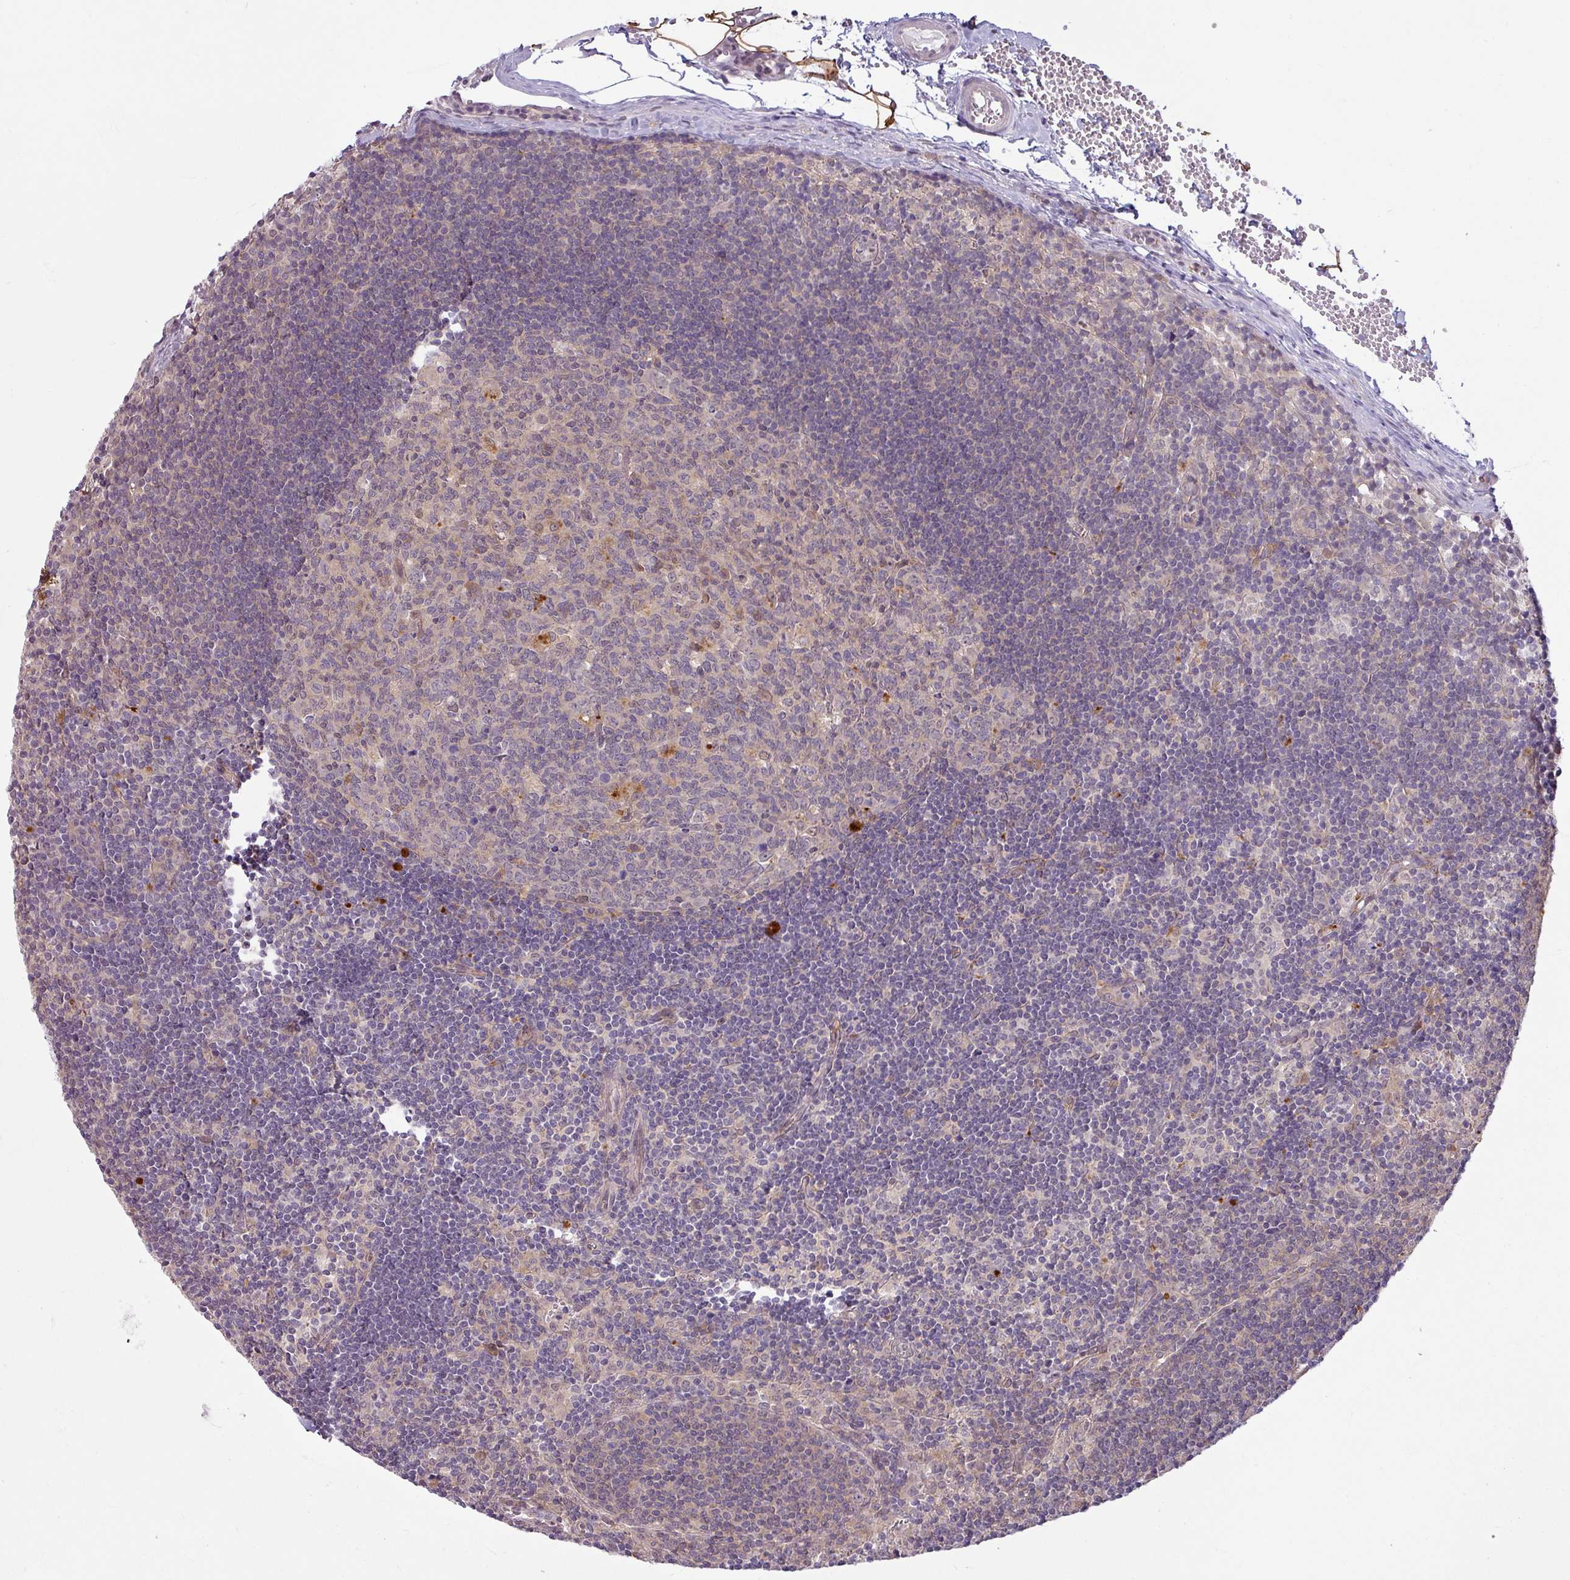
{"staining": {"intensity": "moderate", "quantity": "<25%", "location": "cytoplasmic/membranous"}, "tissue": "lymph node", "cell_type": "Germinal center cells", "image_type": "normal", "snomed": [{"axis": "morphology", "description": "Normal tissue, NOS"}, {"axis": "topography", "description": "Lymph node"}], "caption": "Immunohistochemistry (IHC) (DAB (3,3'-diaminobenzidine)) staining of benign lymph node displays moderate cytoplasmic/membranous protein staining in about <25% of germinal center cells. (DAB (3,3'-diaminobenzidine) = brown stain, brightfield microscopy at high magnification).", "gene": "CCDC144A", "patient": {"sex": "female", "age": 29}}